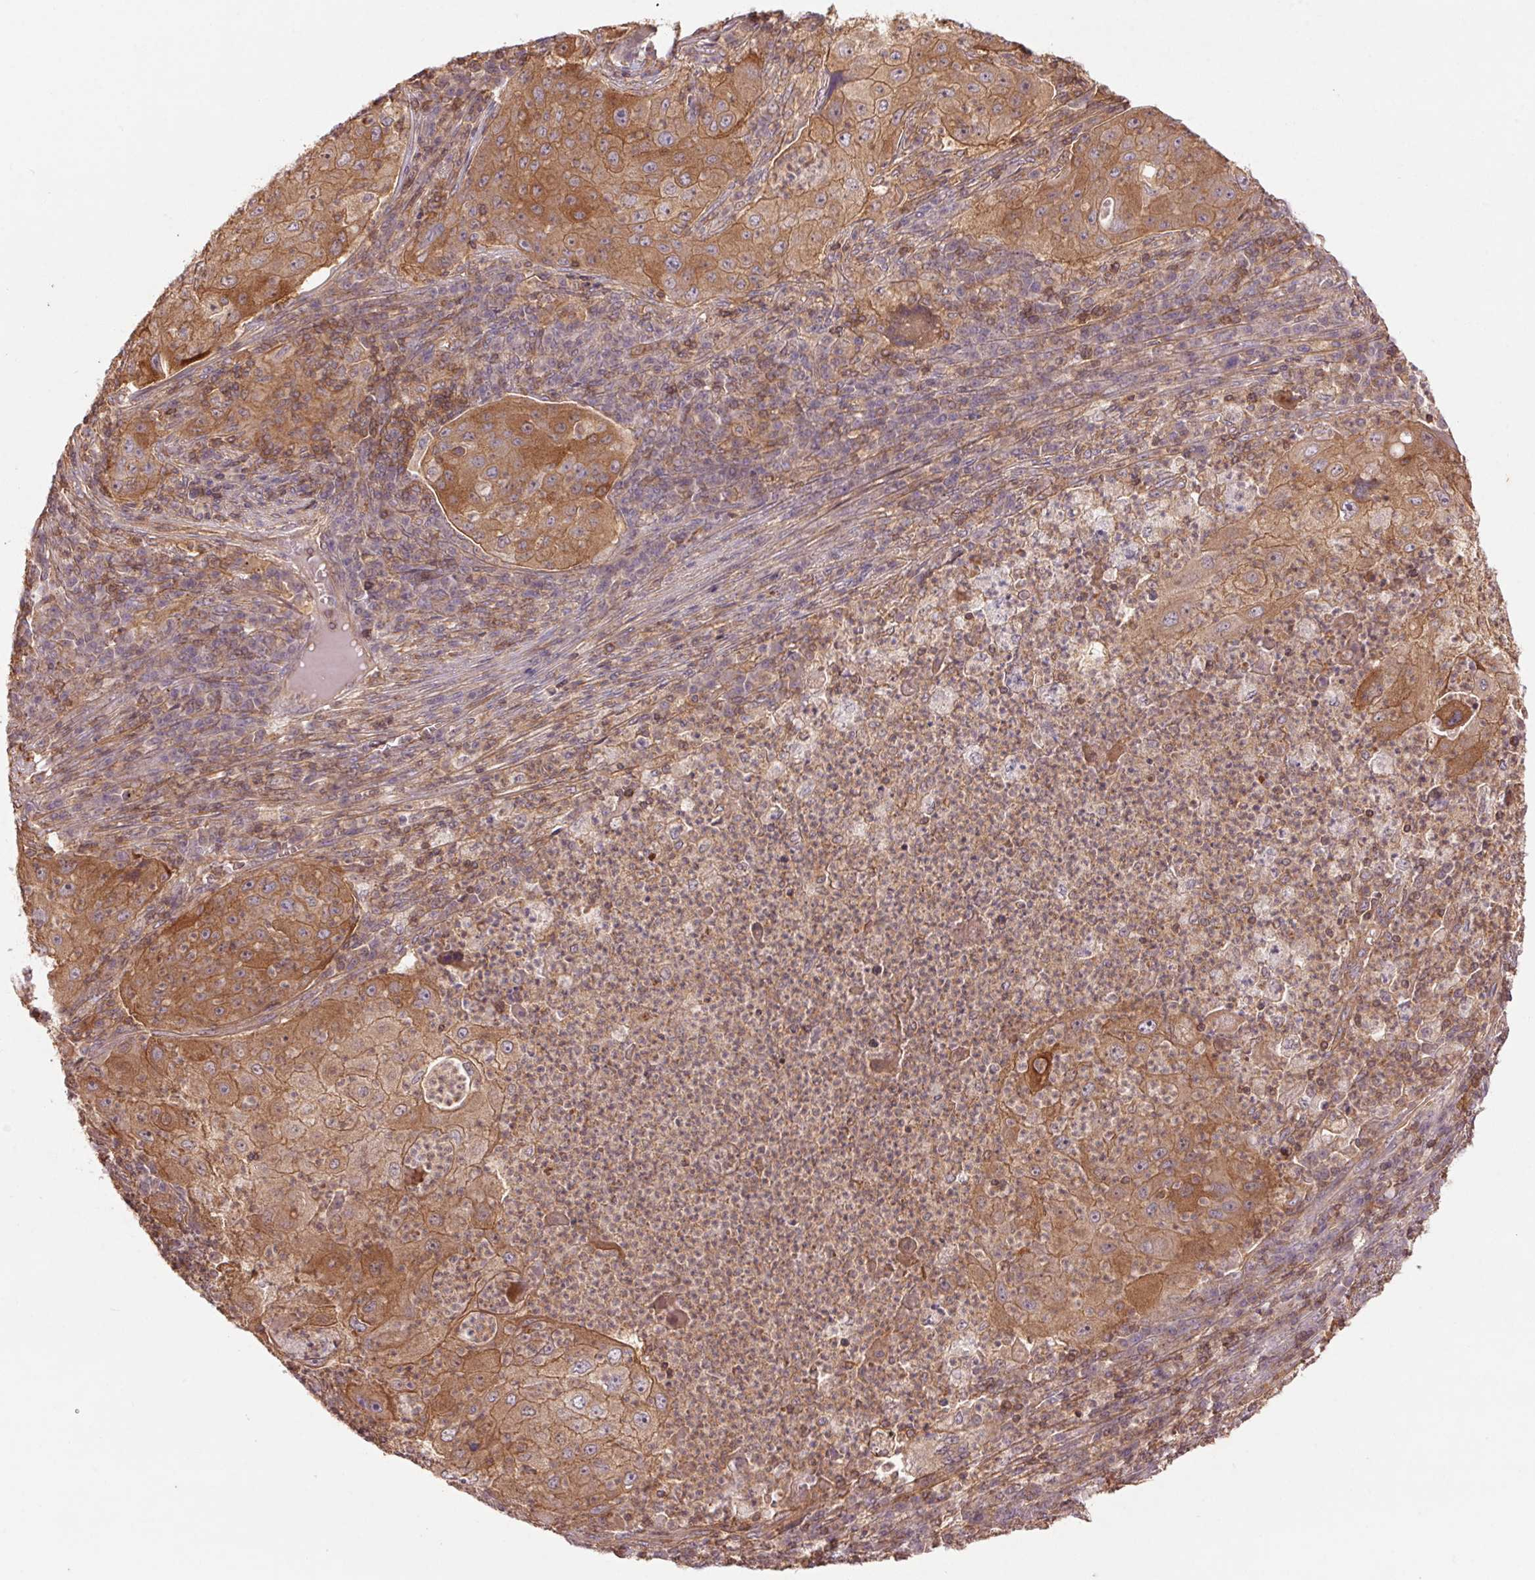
{"staining": {"intensity": "moderate", "quantity": ">75%", "location": "cytoplasmic/membranous"}, "tissue": "lung cancer", "cell_type": "Tumor cells", "image_type": "cancer", "snomed": [{"axis": "morphology", "description": "Squamous cell carcinoma, NOS"}, {"axis": "topography", "description": "Lung"}], "caption": "This image shows lung cancer (squamous cell carcinoma) stained with immunohistochemistry (IHC) to label a protein in brown. The cytoplasmic/membranous of tumor cells show moderate positivity for the protein. Nuclei are counter-stained blue.", "gene": "TUBA3D", "patient": {"sex": "female", "age": 59}}